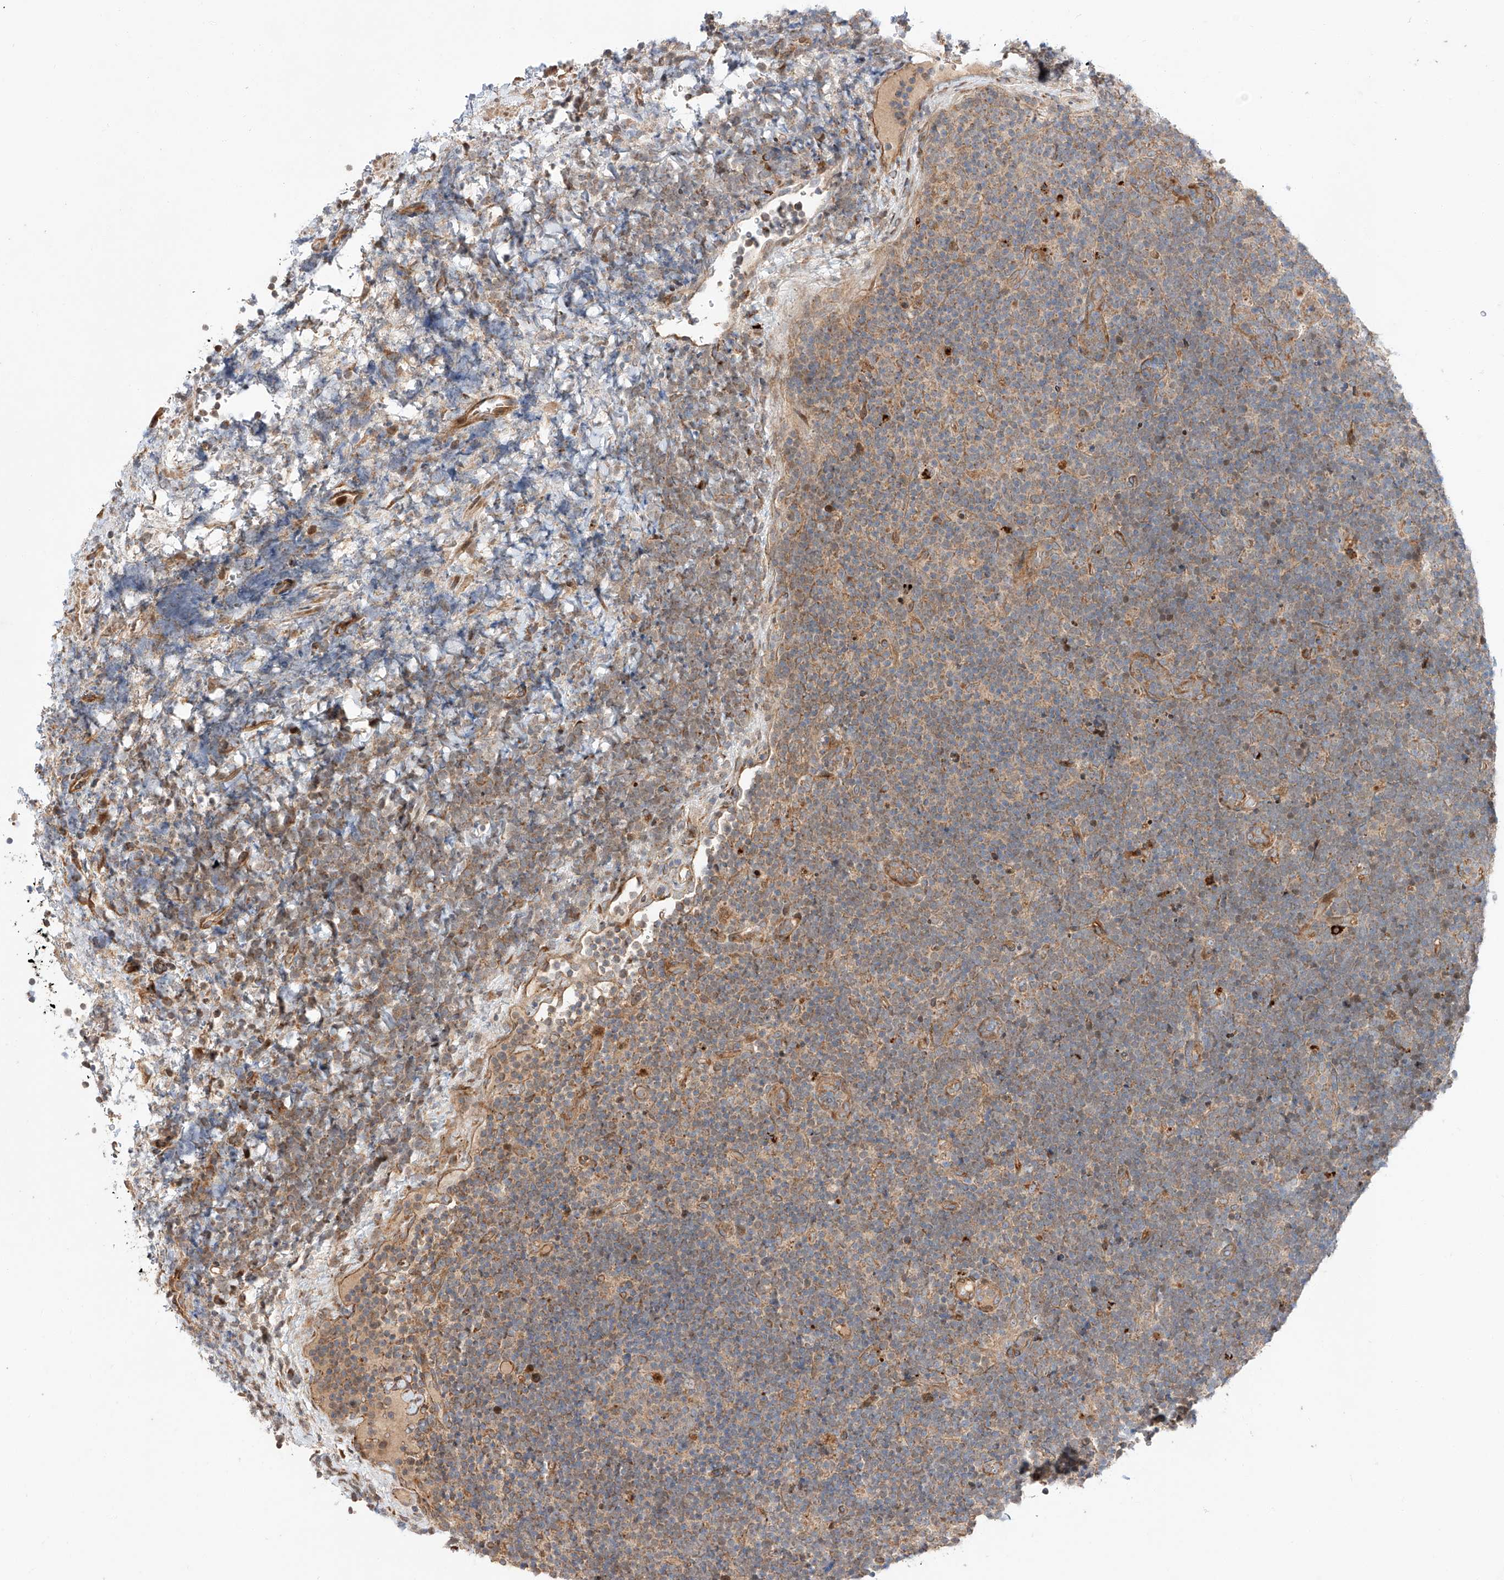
{"staining": {"intensity": "weak", "quantity": "25%-75%", "location": "cytoplasmic/membranous"}, "tissue": "lymphoma", "cell_type": "Tumor cells", "image_type": "cancer", "snomed": [{"axis": "morphology", "description": "Malignant lymphoma, non-Hodgkin's type, High grade"}, {"axis": "topography", "description": "Lymph node"}], "caption": "A brown stain shows weak cytoplasmic/membranous positivity of a protein in human high-grade malignant lymphoma, non-Hodgkin's type tumor cells.", "gene": "DIRAS3", "patient": {"sex": "male", "age": 13}}